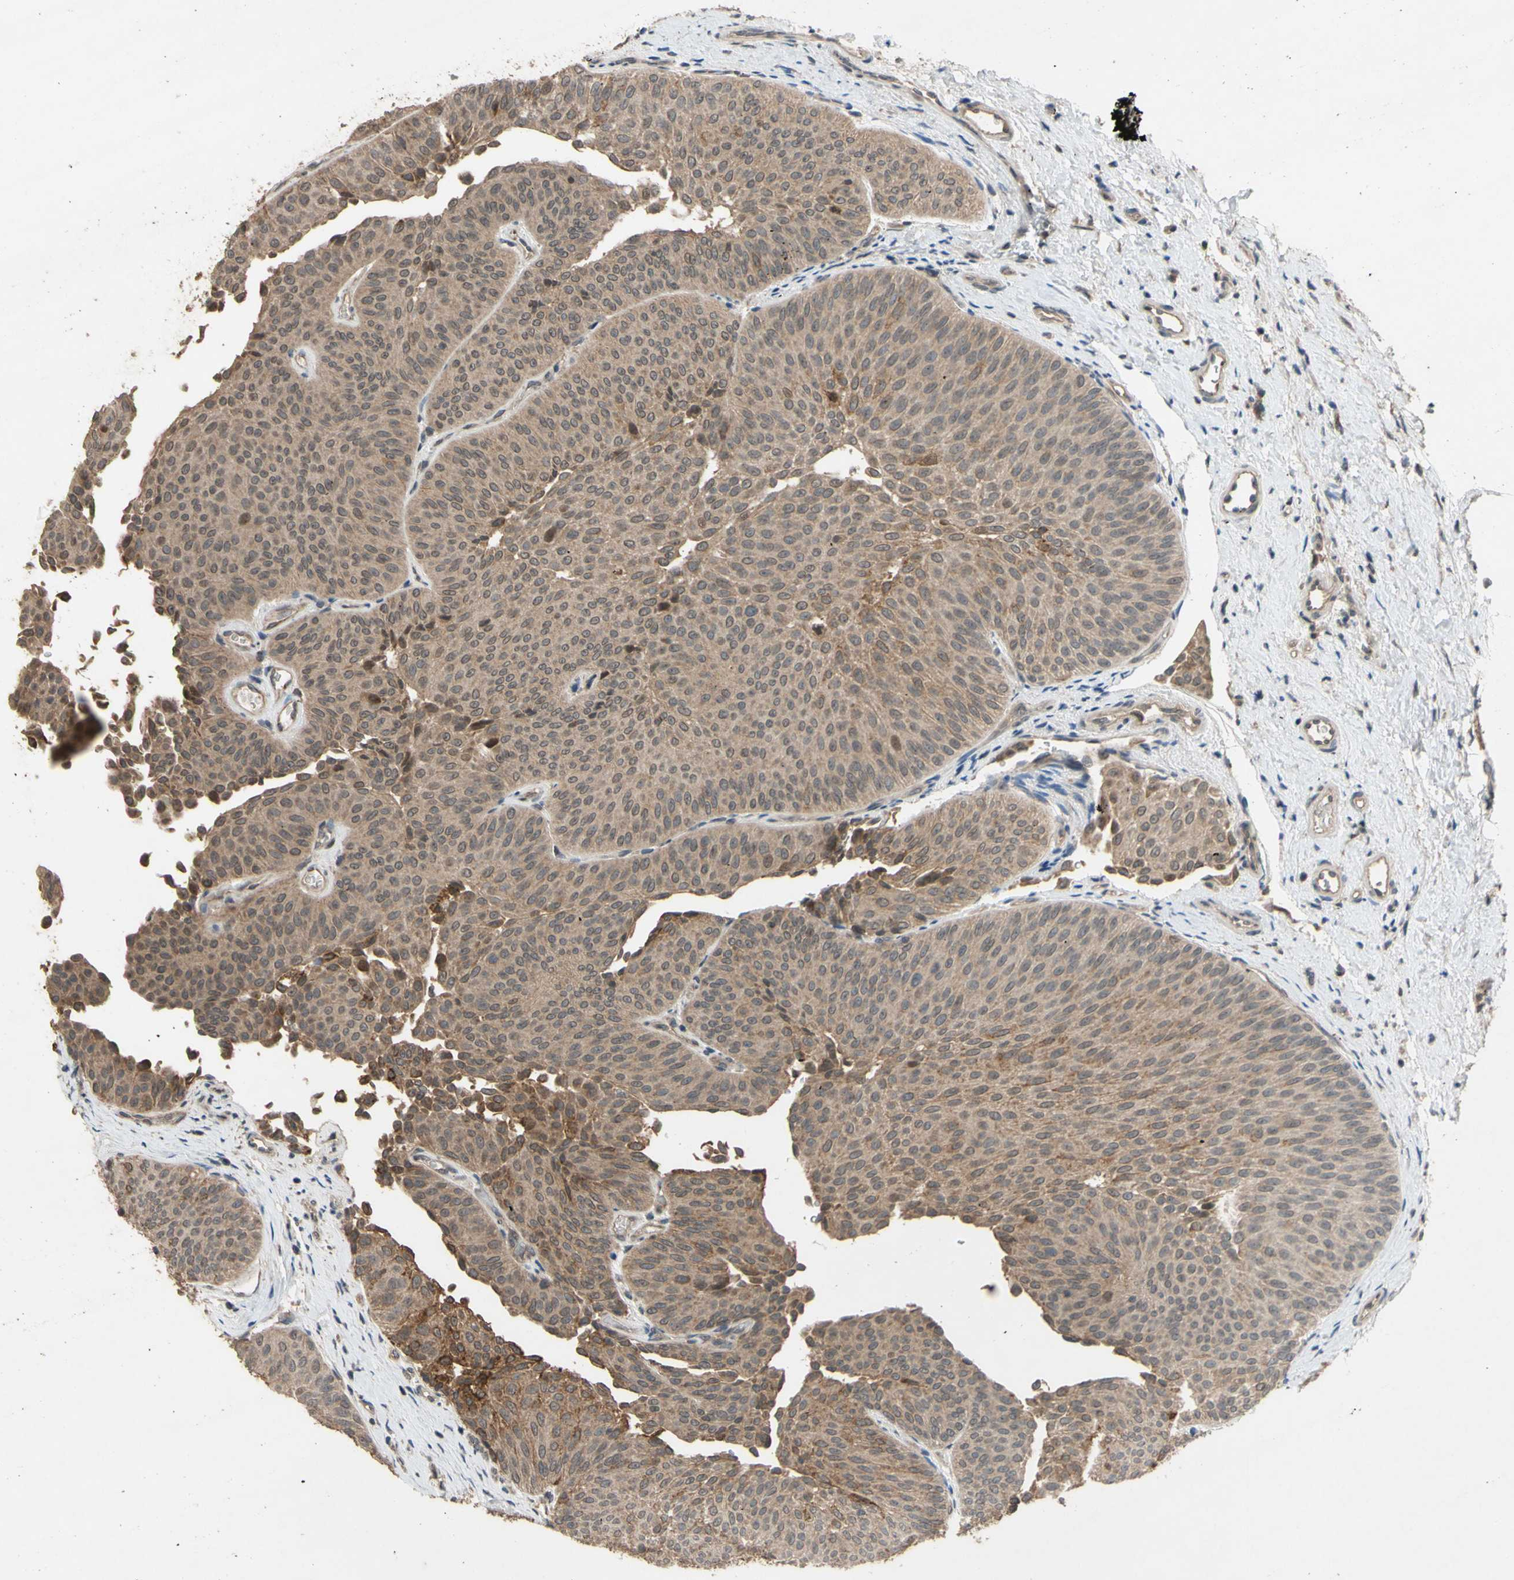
{"staining": {"intensity": "weak", "quantity": ">75%", "location": "cytoplasmic/membranous"}, "tissue": "urothelial cancer", "cell_type": "Tumor cells", "image_type": "cancer", "snomed": [{"axis": "morphology", "description": "Urothelial carcinoma, Low grade"}, {"axis": "topography", "description": "Urinary bladder"}], "caption": "IHC (DAB) staining of urothelial cancer demonstrates weak cytoplasmic/membranous protein positivity in approximately >75% of tumor cells.", "gene": "CD164", "patient": {"sex": "female", "age": 60}}